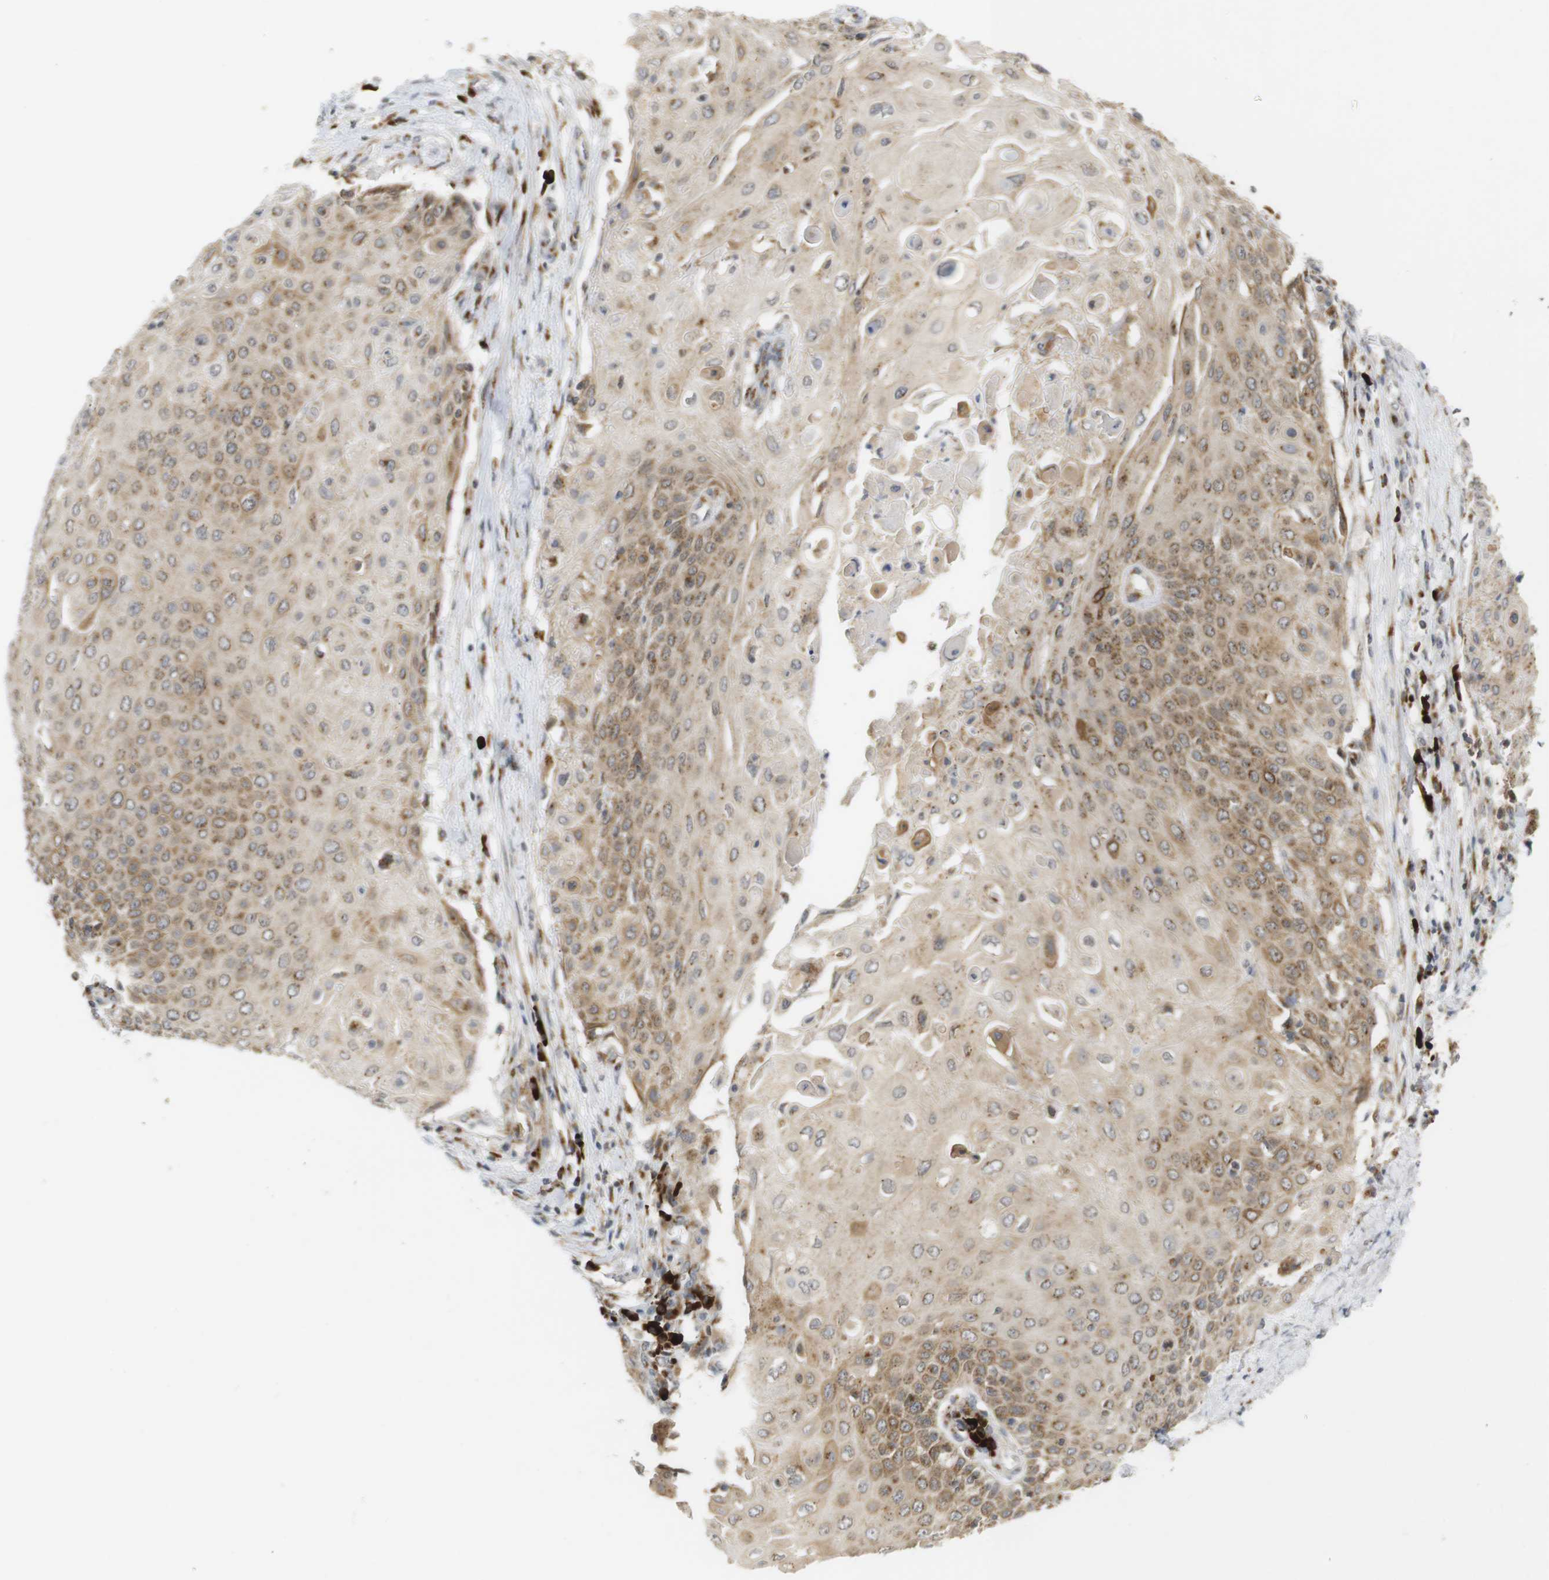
{"staining": {"intensity": "moderate", "quantity": ">75%", "location": "cytoplasmic/membranous"}, "tissue": "cervical cancer", "cell_type": "Tumor cells", "image_type": "cancer", "snomed": [{"axis": "morphology", "description": "Squamous cell carcinoma, NOS"}, {"axis": "topography", "description": "Cervix"}], "caption": "Immunohistochemistry (IHC) histopathology image of human cervical squamous cell carcinoma stained for a protein (brown), which displays medium levels of moderate cytoplasmic/membranous expression in about >75% of tumor cells.", "gene": "ZFPL1", "patient": {"sex": "female", "age": 39}}